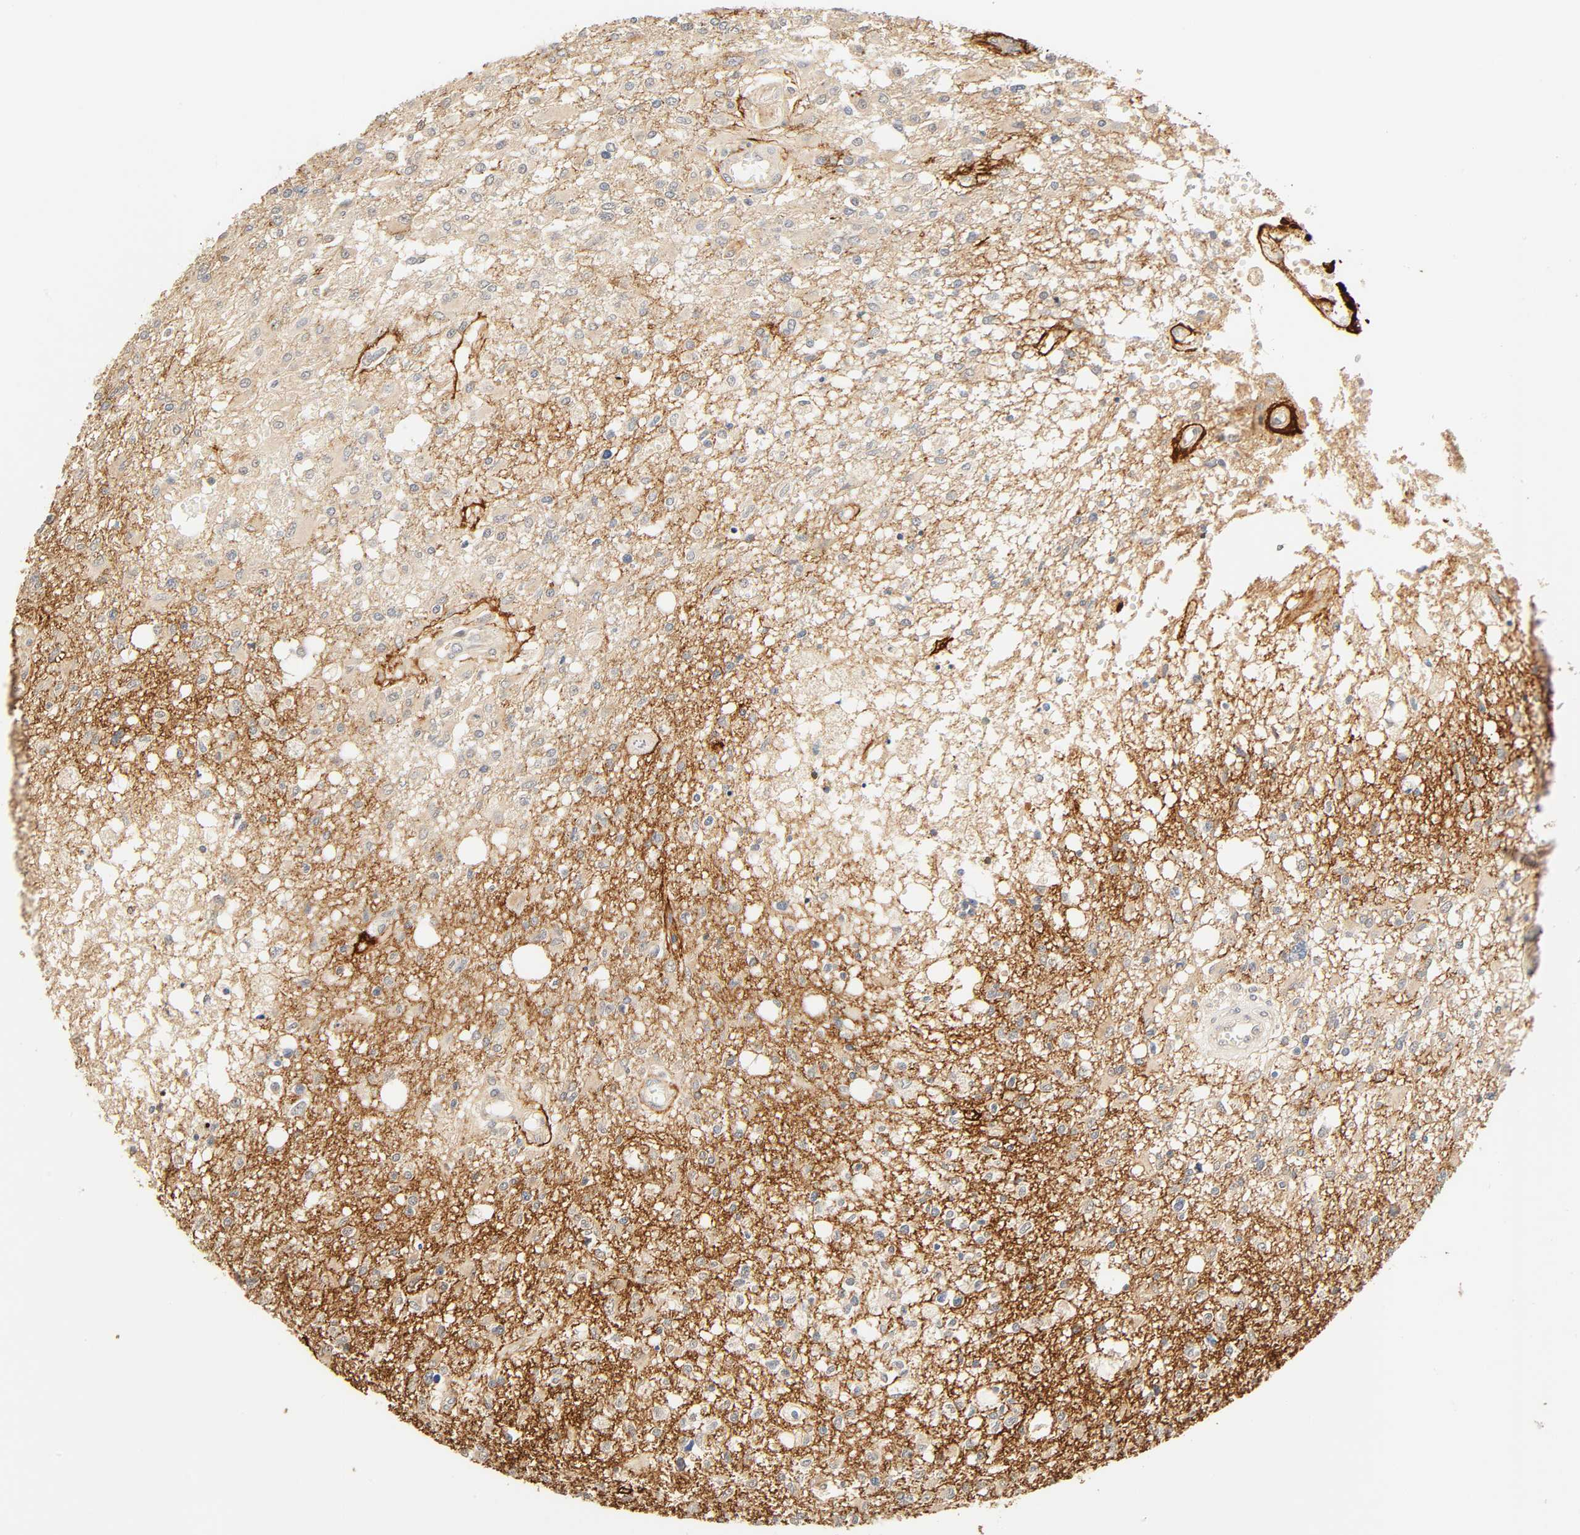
{"staining": {"intensity": "weak", "quantity": "<25%", "location": "cytoplasmic/membranous"}, "tissue": "glioma", "cell_type": "Tumor cells", "image_type": "cancer", "snomed": [{"axis": "morphology", "description": "Glioma, malignant, High grade"}, {"axis": "topography", "description": "Cerebral cortex"}], "caption": "An immunohistochemistry (IHC) histopathology image of glioma is shown. There is no staining in tumor cells of glioma.", "gene": "CACNA1G", "patient": {"sex": "male", "age": 76}}